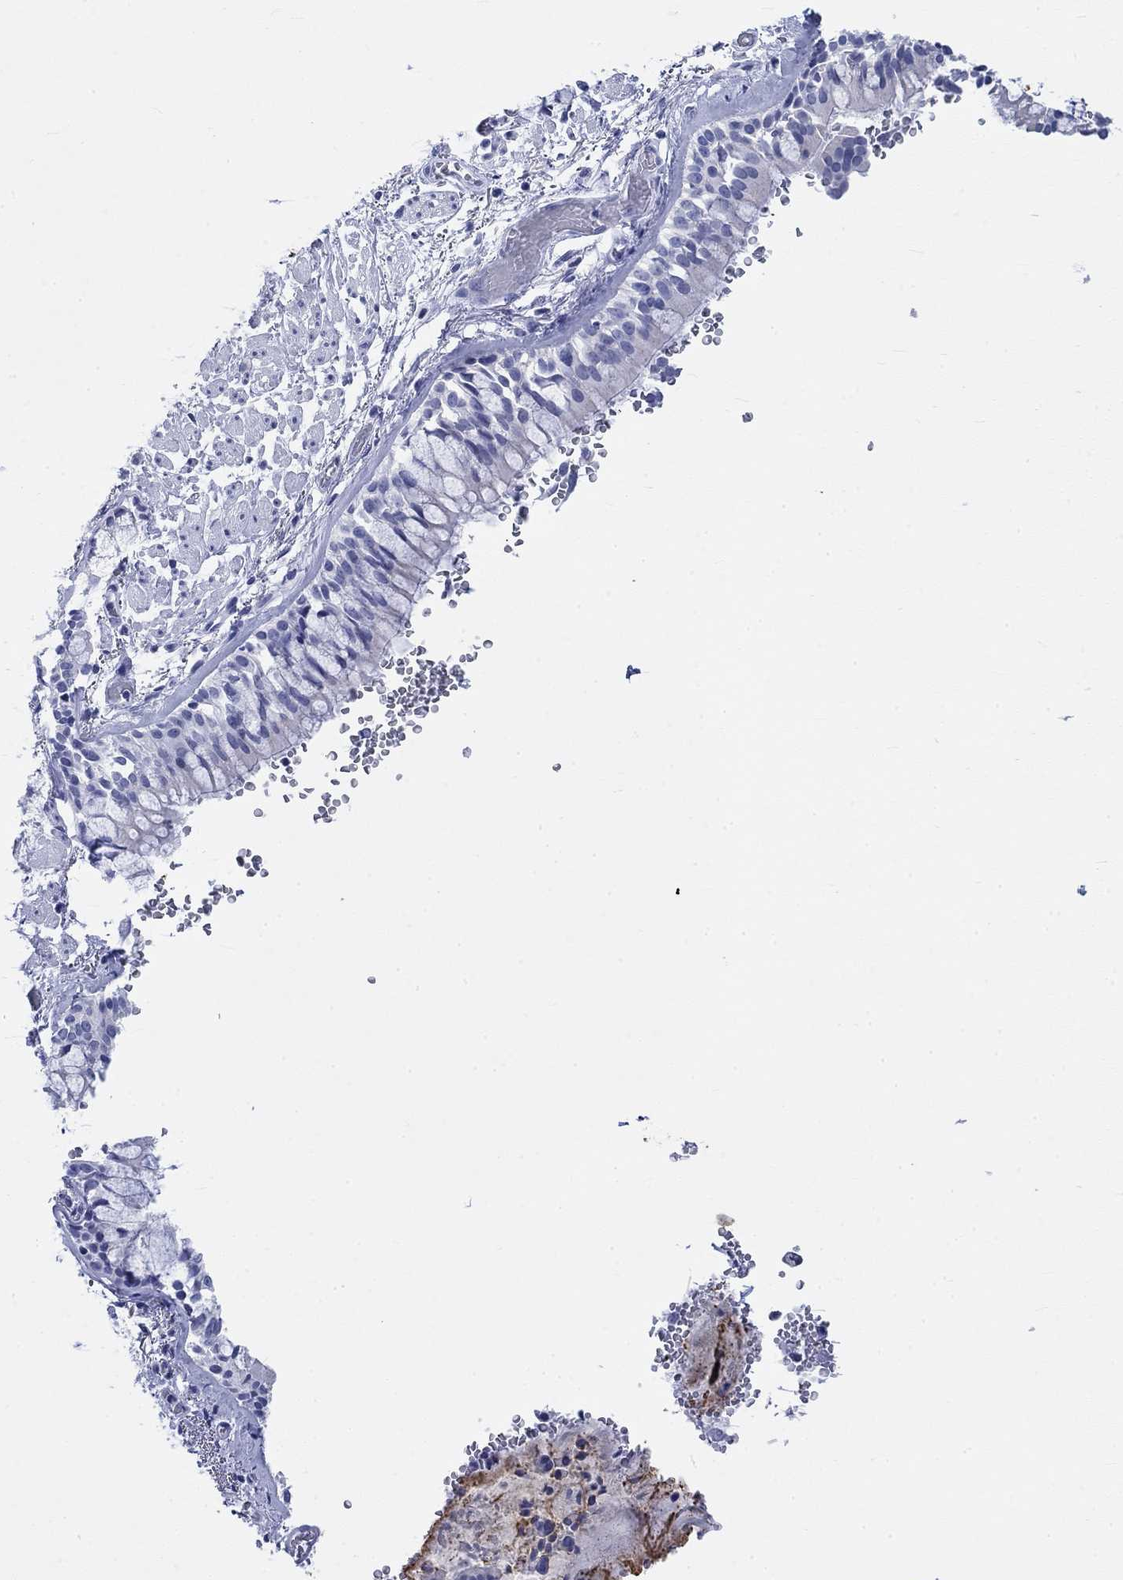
{"staining": {"intensity": "negative", "quantity": "none", "location": "none"}, "tissue": "bronchus", "cell_type": "Respiratory epithelial cells", "image_type": "normal", "snomed": [{"axis": "morphology", "description": "Normal tissue, NOS"}, {"axis": "topography", "description": "Bronchus"}, {"axis": "topography", "description": "Lung"}], "caption": "Immunohistochemistry of normal bronchus displays no staining in respiratory epithelial cells.", "gene": "KRT76", "patient": {"sex": "female", "age": 57}}